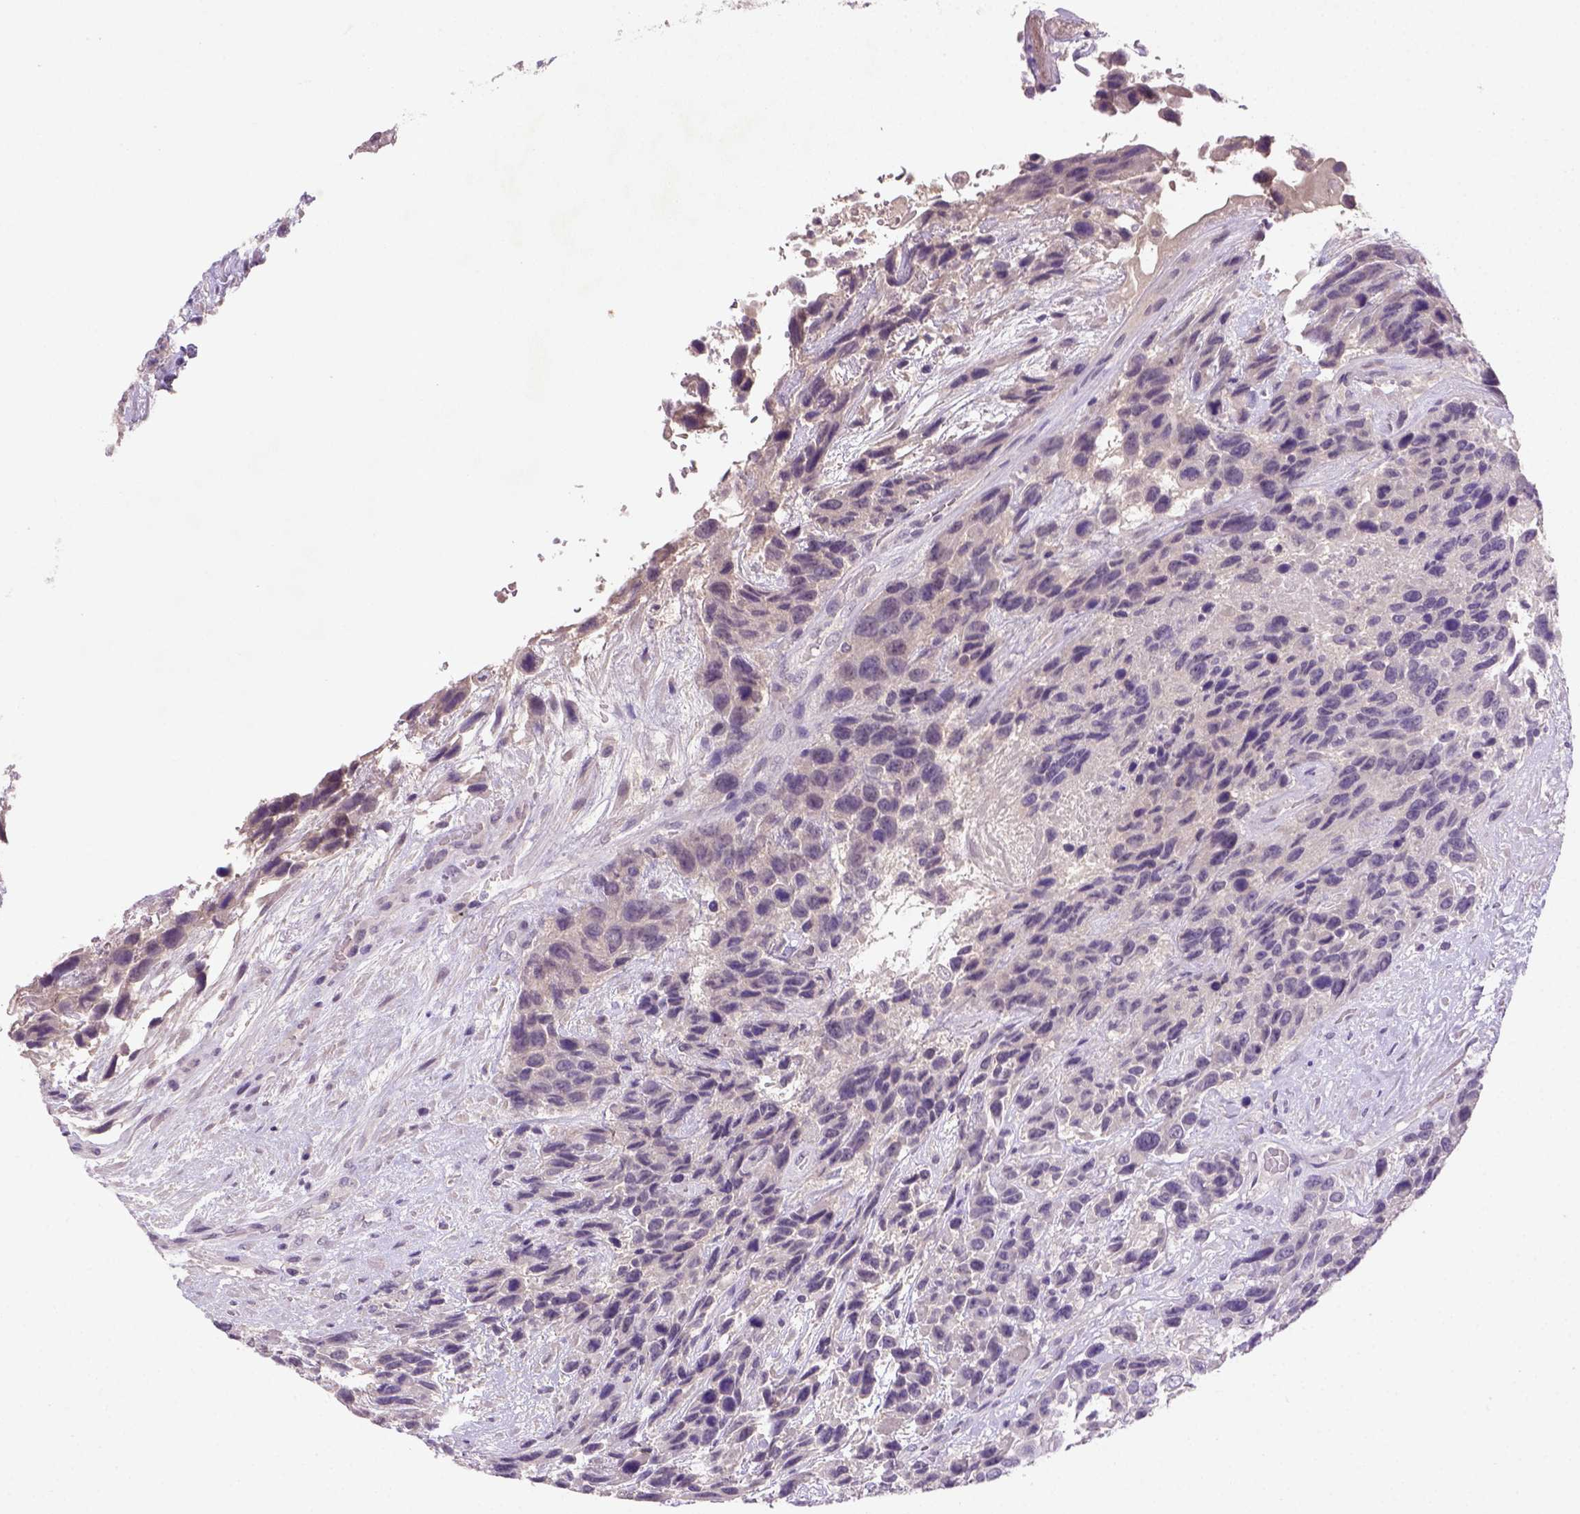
{"staining": {"intensity": "negative", "quantity": "none", "location": "none"}, "tissue": "urothelial cancer", "cell_type": "Tumor cells", "image_type": "cancer", "snomed": [{"axis": "morphology", "description": "Urothelial carcinoma, High grade"}, {"axis": "topography", "description": "Urinary bladder"}], "caption": "Immunohistochemistry micrograph of neoplastic tissue: high-grade urothelial carcinoma stained with DAB (3,3'-diaminobenzidine) displays no significant protein staining in tumor cells. (Brightfield microscopy of DAB immunohistochemistry (IHC) at high magnification).", "gene": "NLGN2", "patient": {"sex": "female", "age": 70}}